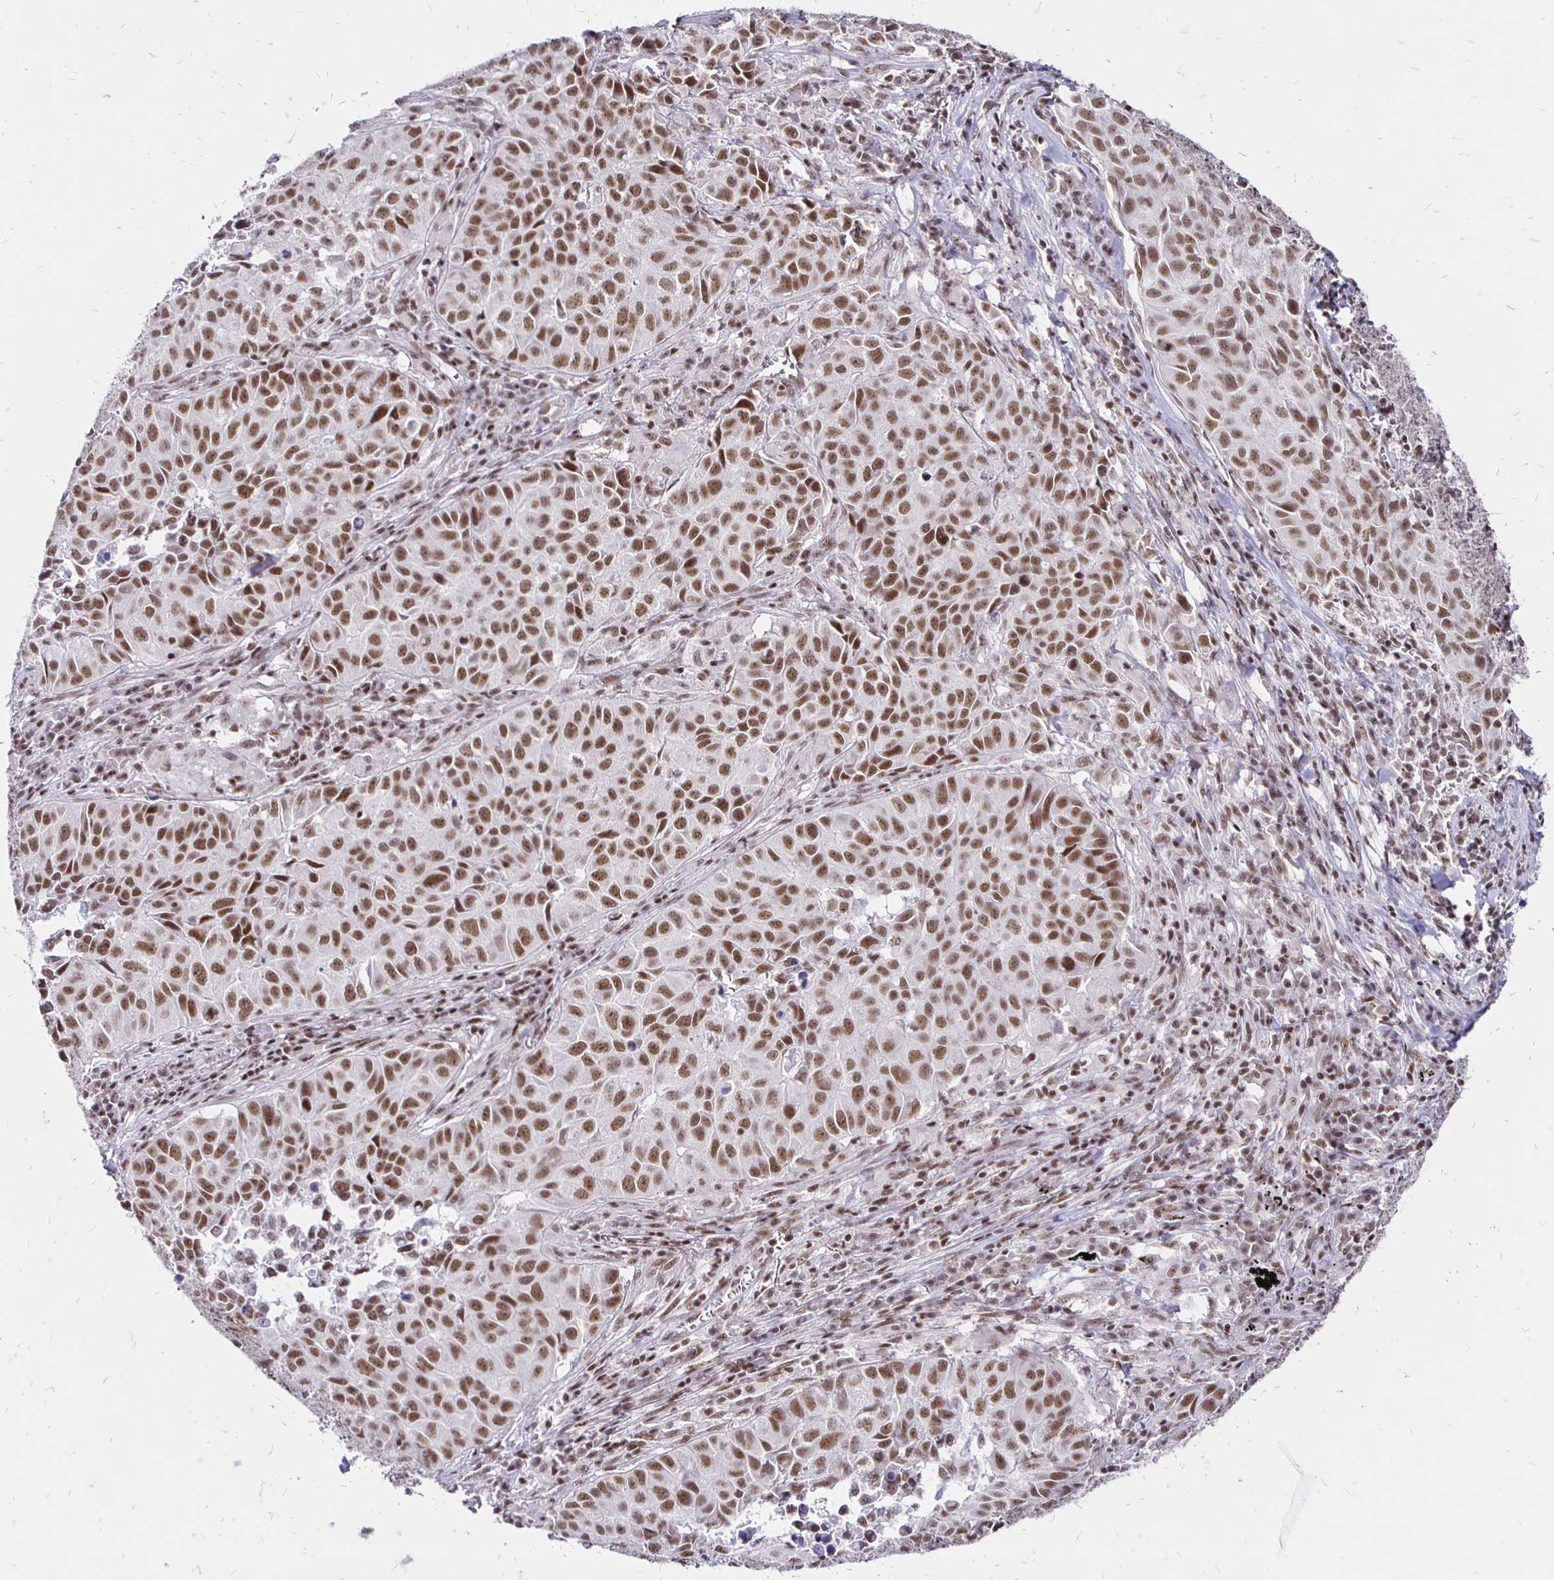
{"staining": {"intensity": "moderate", "quantity": ">75%", "location": "nuclear"}, "tissue": "lung cancer", "cell_type": "Tumor cells", "image_type": "cancer", "snomed": [{"axis": "morphology", "description": "Adenocarcinoma, NOS"}, {"axis": "topography", "description": "Lung"}], "caption": "Tumor cells demonstrate medium levels of moderate nuclear staining in approximately >75% of cells in lung cancer. (DAB = brown stain, brightfield microscopy at high magnification).", "gene": "SIN3A", "patient": {"sex": "female", "age": 50}}